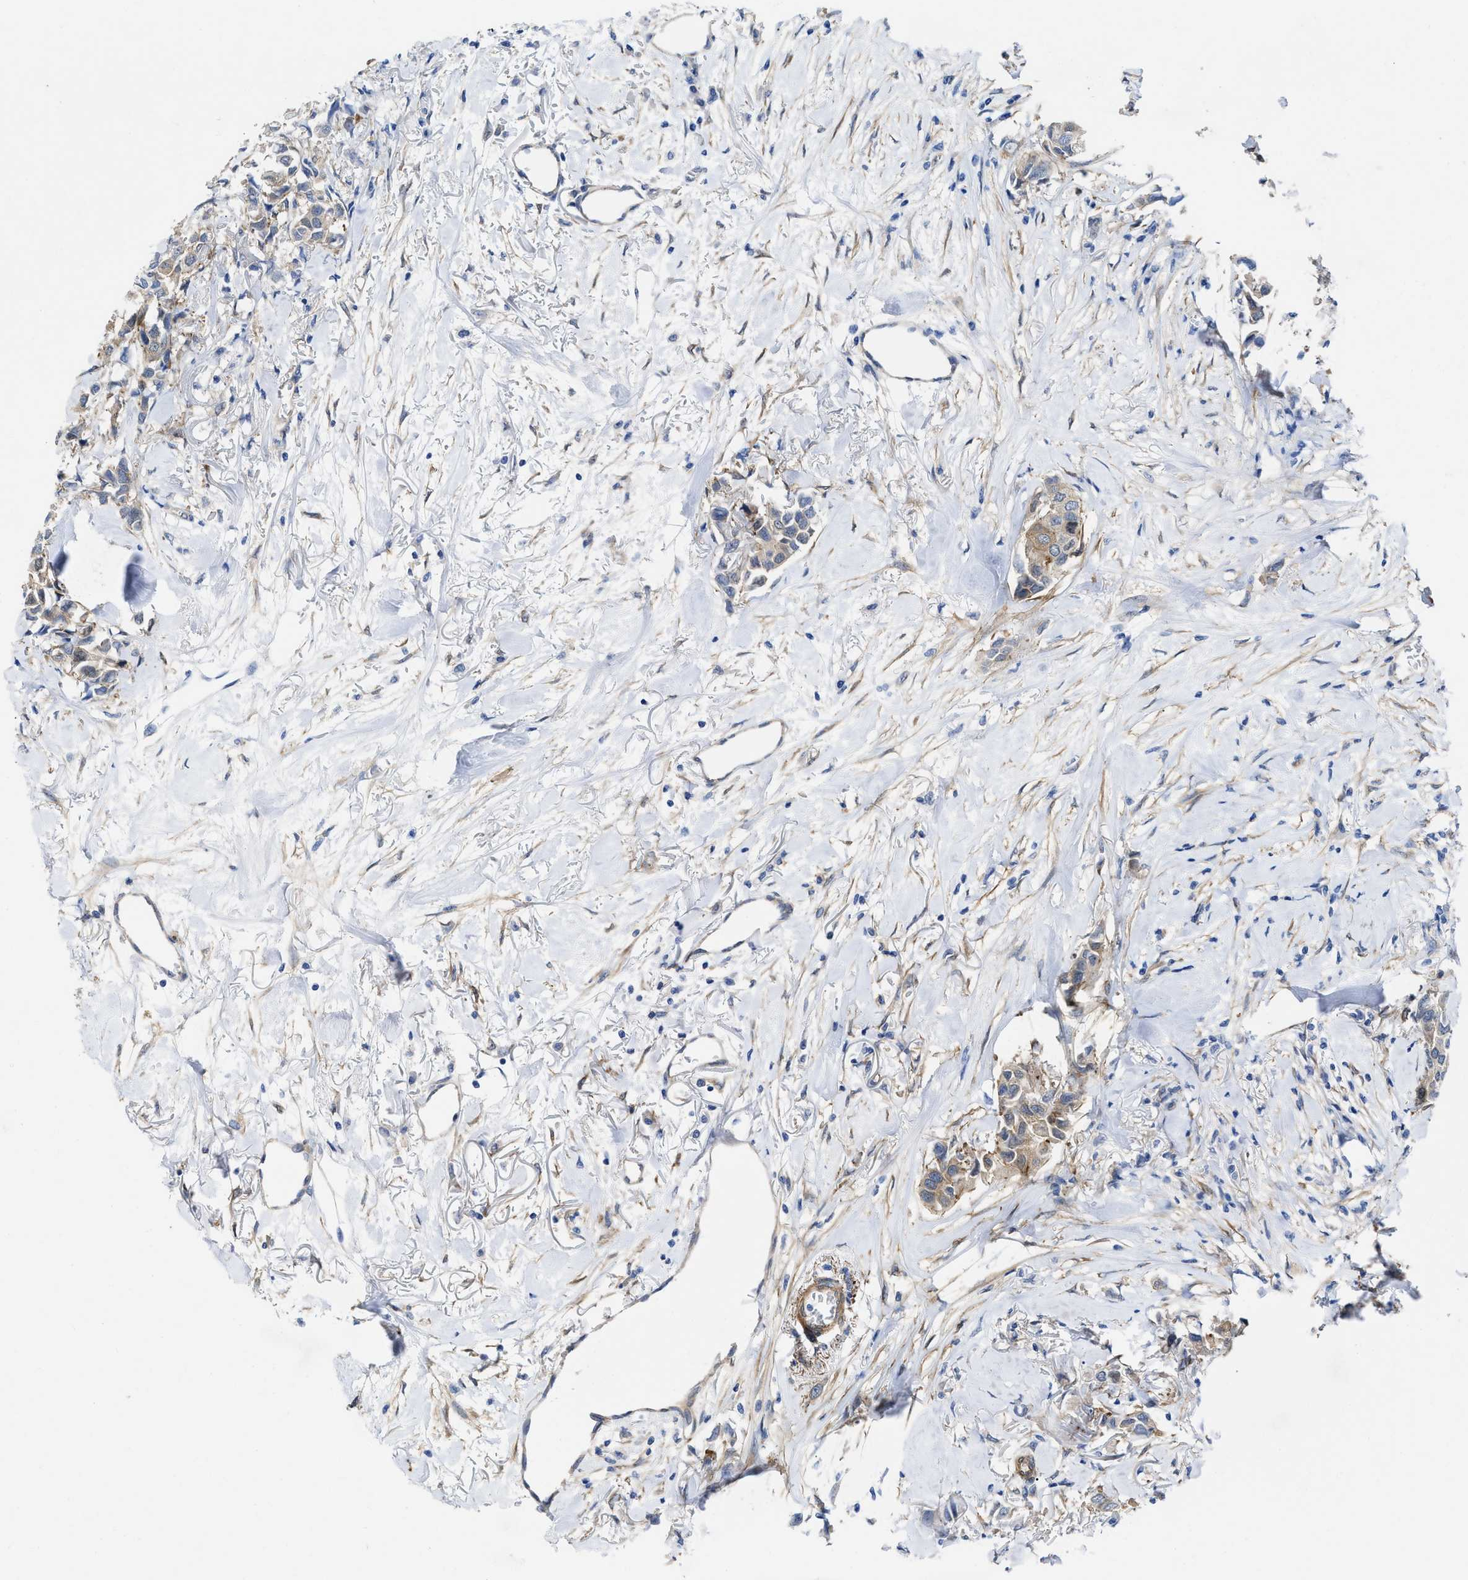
{"staining": {"intensity": "moderate", "quantity": "<25%", "location": "cytoplasmic/membranous"}, "tissue": "breast cancer", "cell_type": "Tumor cells", "image_type": "cancer", "snomed": [{"axis": "morphology", "description": "Duct carcinoma"}, {"axis": "topography", "description": "Breast"}], "caption": "There is low levels of moderate cytoplasmic/membranous staining in tumor cells of intraductal carcinoma (breast), as demonstrated by immunohistochemical staining (brown color).", "gene": "PDLIM5", "patient": {"sex": "female", "age": 80}}